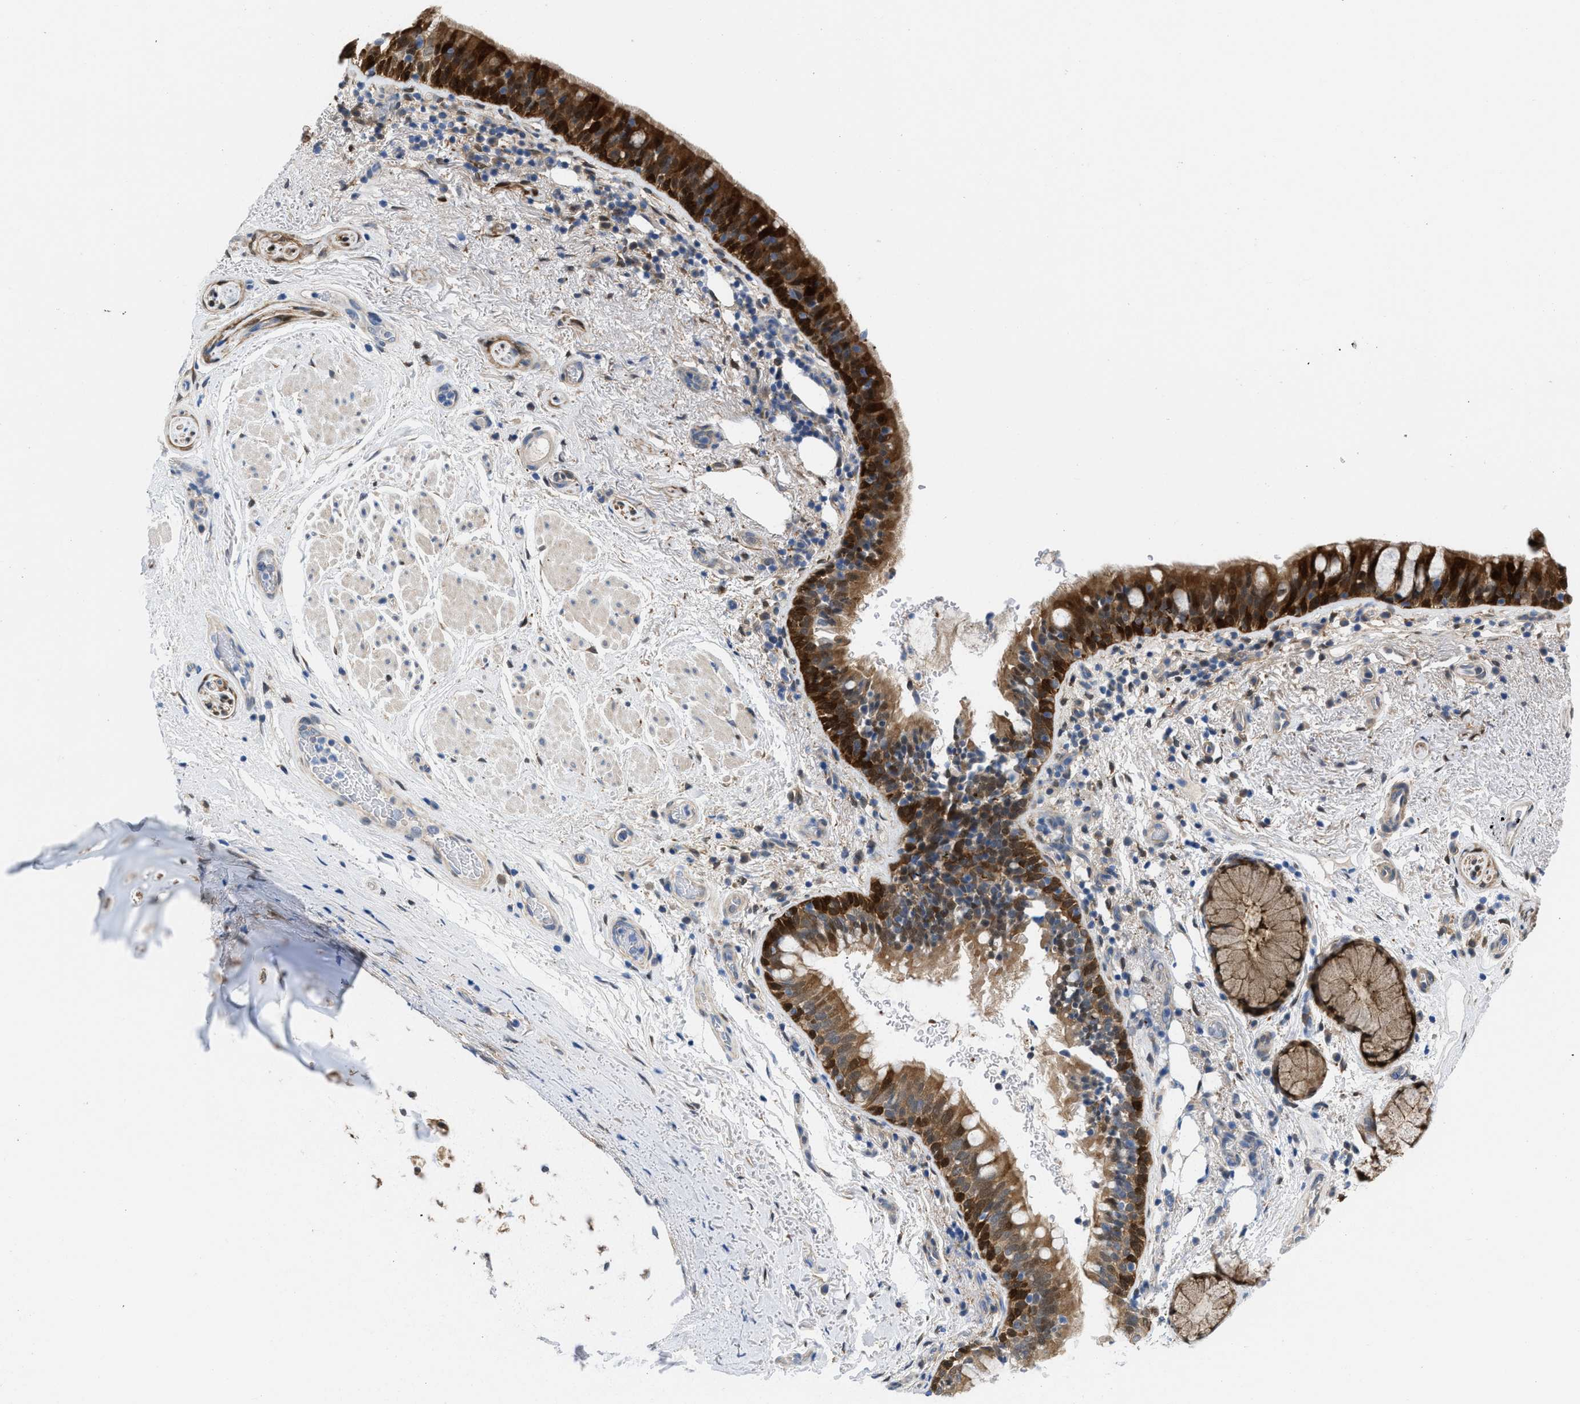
{"staining": {"intensity": "strong", "quantity": ">75%", "location": "cytoplasmic/membranous,nuclear"}, "tissue": "bronchus", "cell_type": "Respiratory epithelial cells", "image_type": "normal", "snomed": [{"axis": "morphology", "description": "Normal tissue, NOS"}, {"axis": "morphology", "description": "Inflammation, NOS"}, {"axis": "topography", "description": "Cartilage tissue"}, {"axis": "topography", "description": "Bronchus"}], "caption": "A high-resolution image shows immunohistochemistry (IHC) staining of benign bronchus, which exhibits strong cytoplasmic/membranous,nuclear staining in approximately >75% of respiratory epithelial cells. (DAB (3,3'-diaminobenzidine) = brown stain, brightfield microscopy at high magnification).", "gene": "CBR1", "patient": {"sex": "male", "age": 77}}